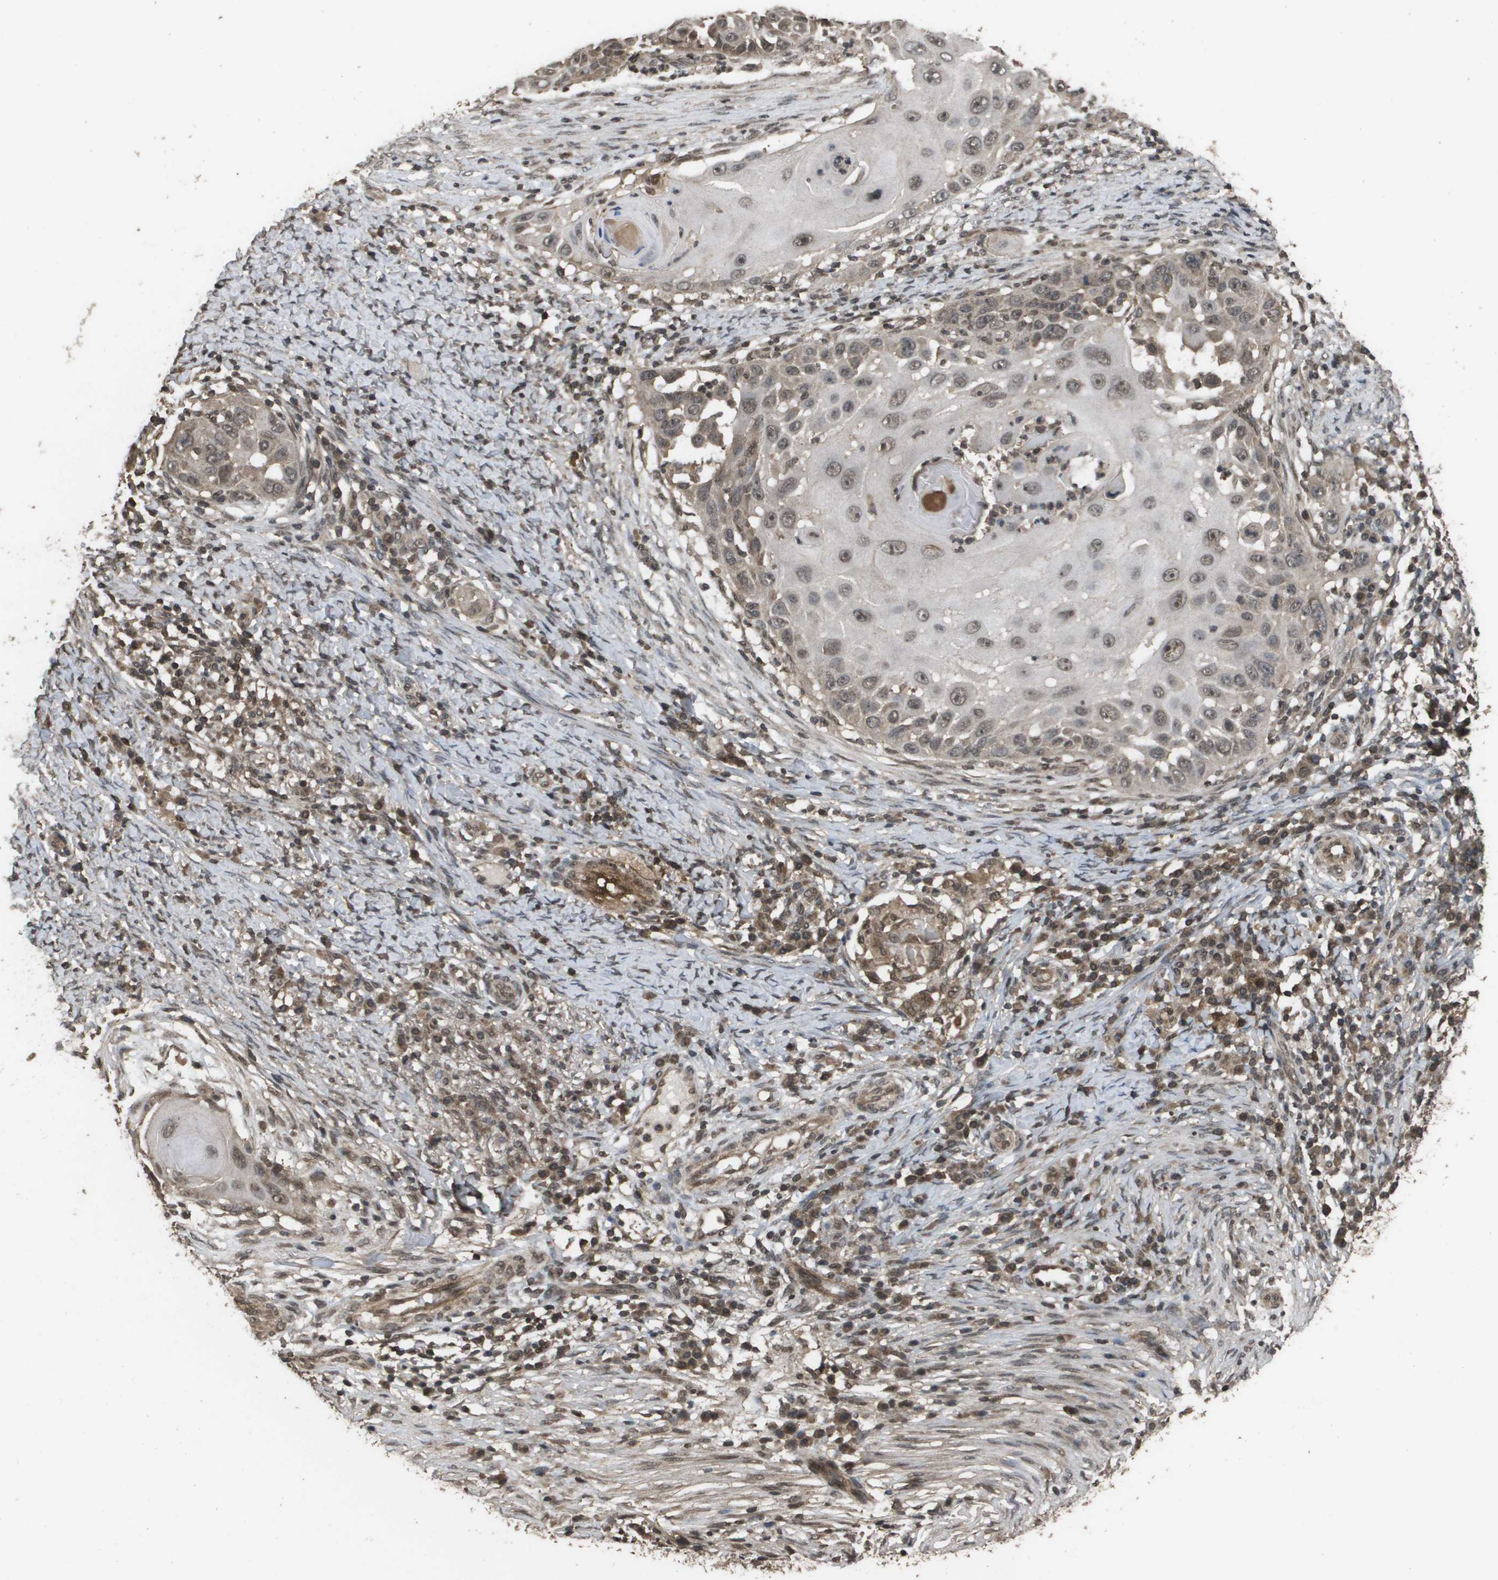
{"staining": {"intensity": "weak", "quantity": "25%-75%", "location": "nuclear"}, "tissue": "skin cancer", "cell_type": "Tumor cells", "image_type": "cancer", "snomed": [{"axis": "morphology", "description": "Squamous cell carcinoma, NOS"}, {"axis": "topography", "description": "Skin"}], "caption": "A low amount of weak nuclear staining is present in approximately 25%-75% of tumor cells in skin cancer tissue. Using DAB (brown) and hematoxylin (blue) stains, captured at high magnification using brightfield microscopy.", "gene": "AXIN2", "patient": {"sex": "female", "age": 44}}